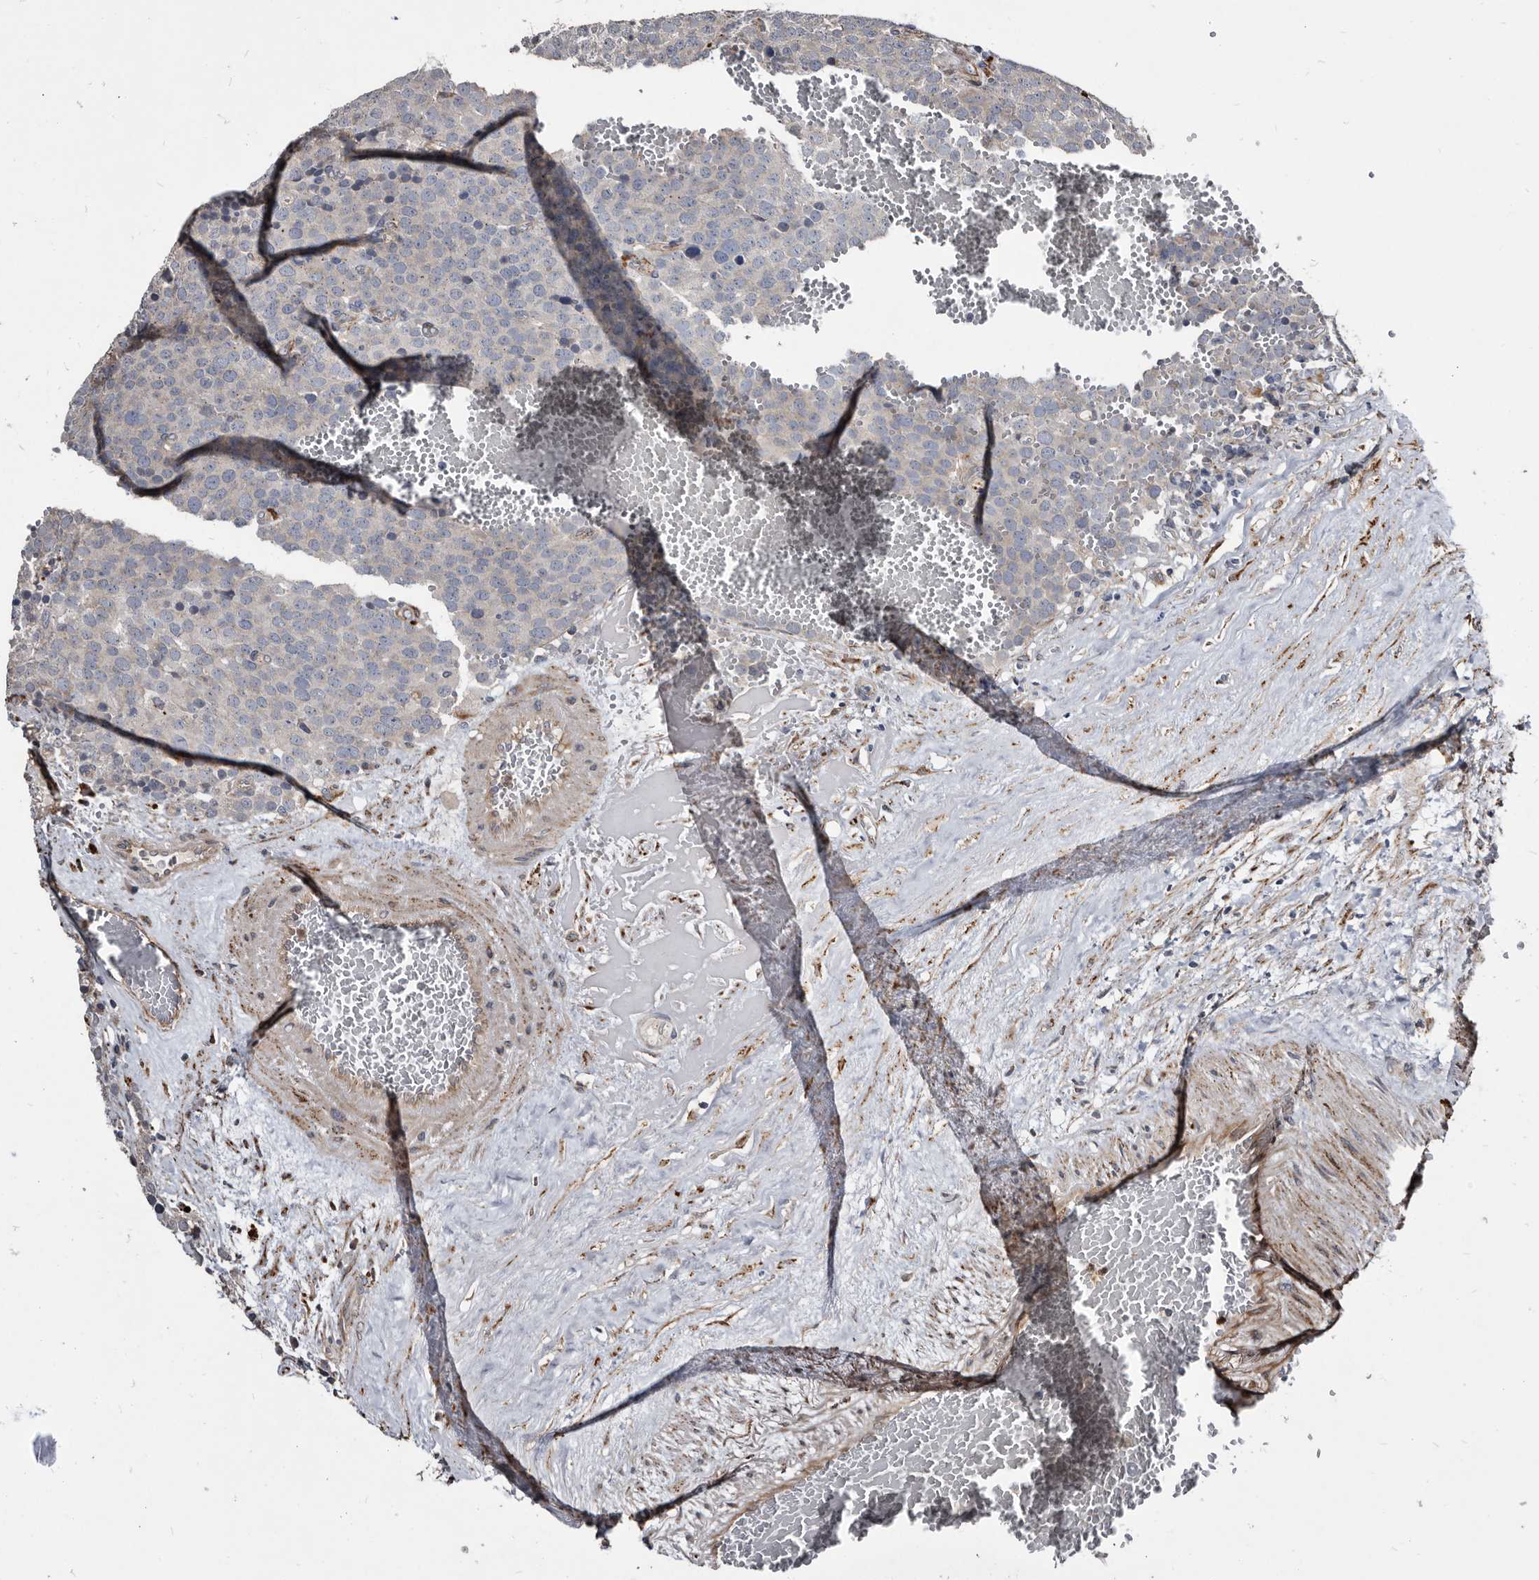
{"staining": {"intensity": "negative", "quantity": "none", "location": "none"}, "tissue": "testis cancer", "cell_type": "Tumor cells", "image_type": "cancer", "snomed": [{"axis": "morphology", "description": "Seminoma, NOS"}, {"axis": "topography", "description": "Testis"}], "caption": "Protein analysis of seminoma (testis) demonstrates no significant expression in tumor cells.", "gene": "CTSA", "patient": {"sex": "male", "age": 71}}